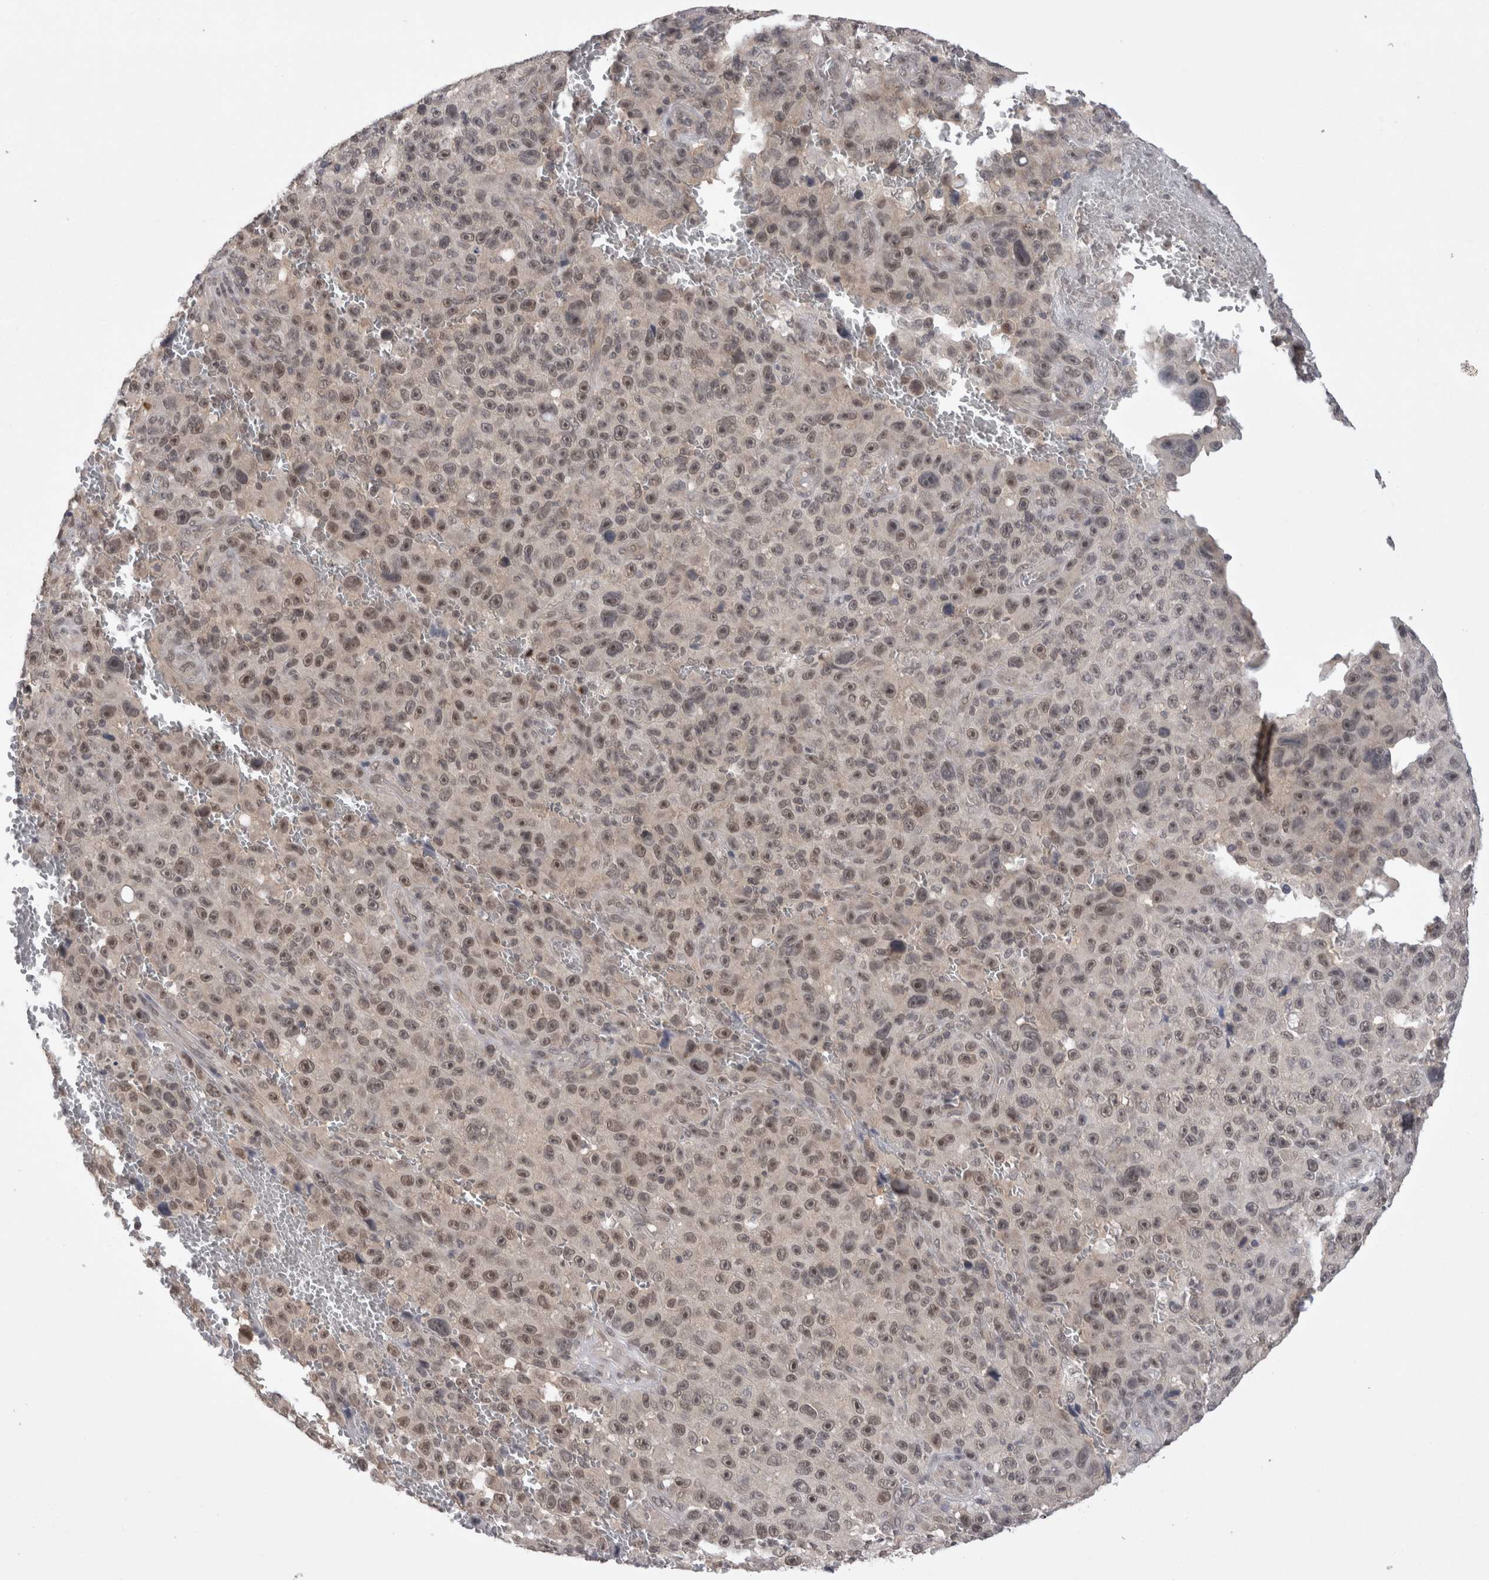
{"staining": {"intensity": "weak", "quantity": ">75%", "location": "nuclear"}, "tissue": "melanoma", "cell_type": "Tumor cells", "image_type": "cancer", "snomed": [{"axis": "morphology", "description": "Malignant melanoma, NOS"}, {"axis": "topography", "description": "Skin"}], "caption": "Approximately >75% of tumor cells in human malignant melanoma demonstrate weak nuclear protein expression as visualized by brown immunohistochemical staining.", "gene": "ZNF341", "patient": {"sex": "female", "age": 82}}